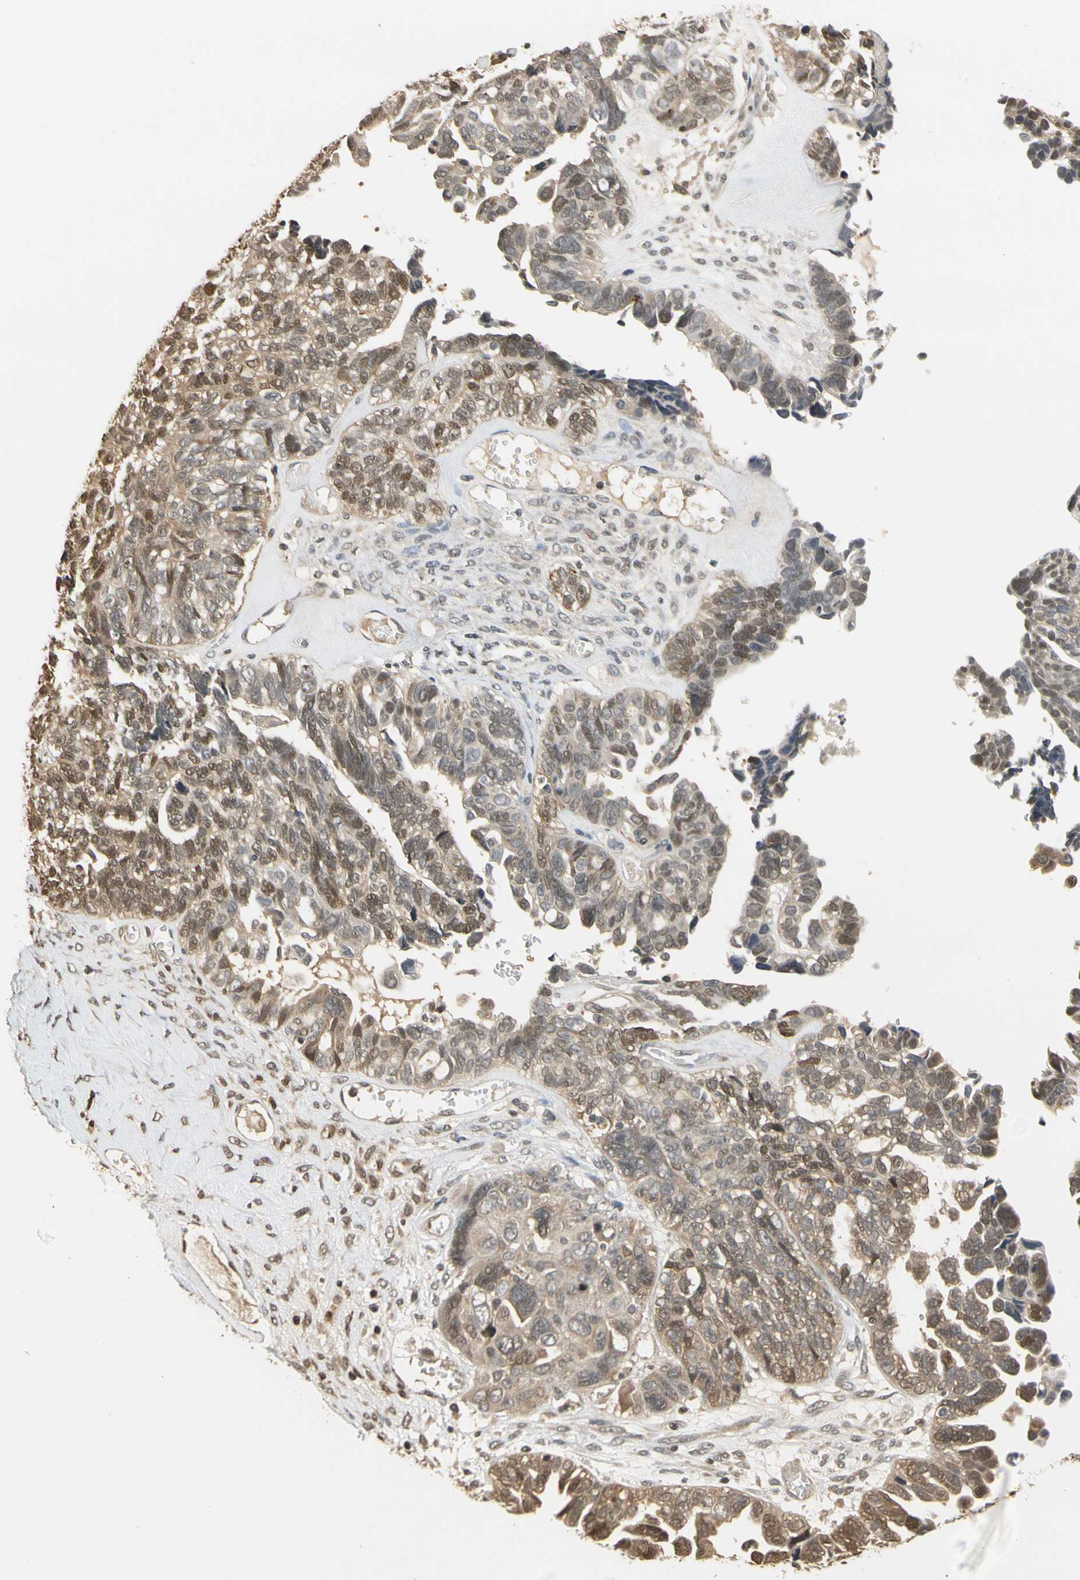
{"staining": {"intensity": "weak", "quantity": ">75%", "location": "cytoplasmic/membranous,nuclear"}, "tissue": "ovarian cancer", "cell_type": "Tumor cells", "image_type": "cancer", "snomed": [{"axis": "morphology", "description": "Cystadenocarcinoma, serous, NOS"}, {"axis": "topography", "description": "Ovary"}], "caption": "IHC (DAB) staining of ovarian serous cystadenocarcinoma exhibits weak cytoplasmic/membranous and nuclear protein staining in about >75% of tumor cells. (IHC, brightfield microscopy, high magnification).", "gene": "SOD1", "patient": {"sex": "female", "age": 79}}